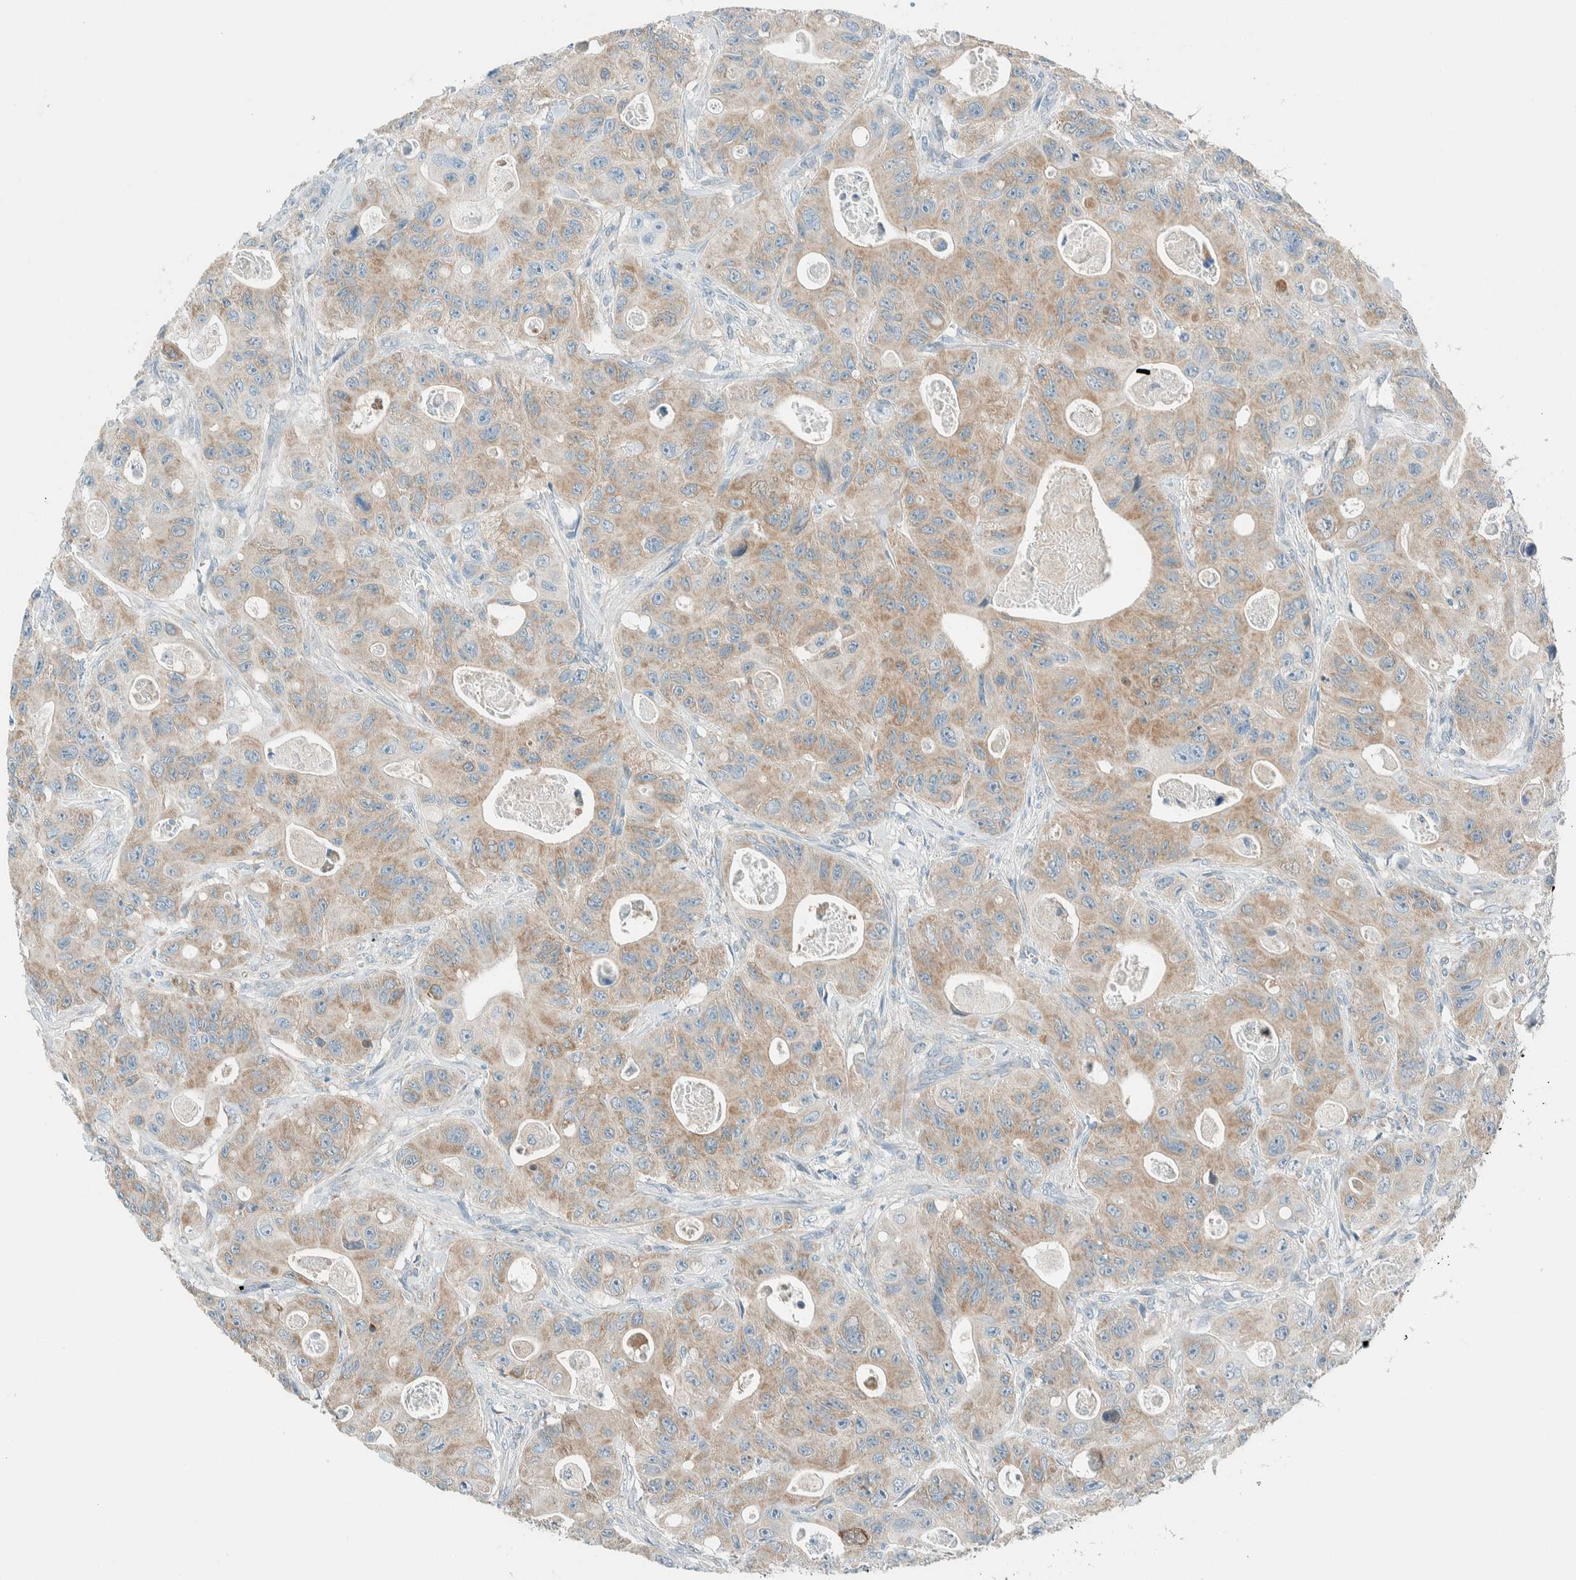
{"staining": {"intensity": "weak", "quantity": ">75%", "location": "cytoplasmic/membranous"}, "tissue": "colorectal cancer", "cell_type": "Tumor cells", "image_type": "cancer", "snomed": [{"axis": "morphology", "description": "Adenocarcinoma, NOS"}, {"axis": "topography", "description": "Colon"}], "caption": "Immunohistochemical staining of human colorectal cancer shows weak cytoplasmic/membranous protein positivity in approximately >75% of tumor cells. (DAB (3,3'-diaminobenzidine) IHC with brightfield microscopy, high magnification).", "gene": "ALDH7A1", "patient": {"sex": "female", "age": 46}}